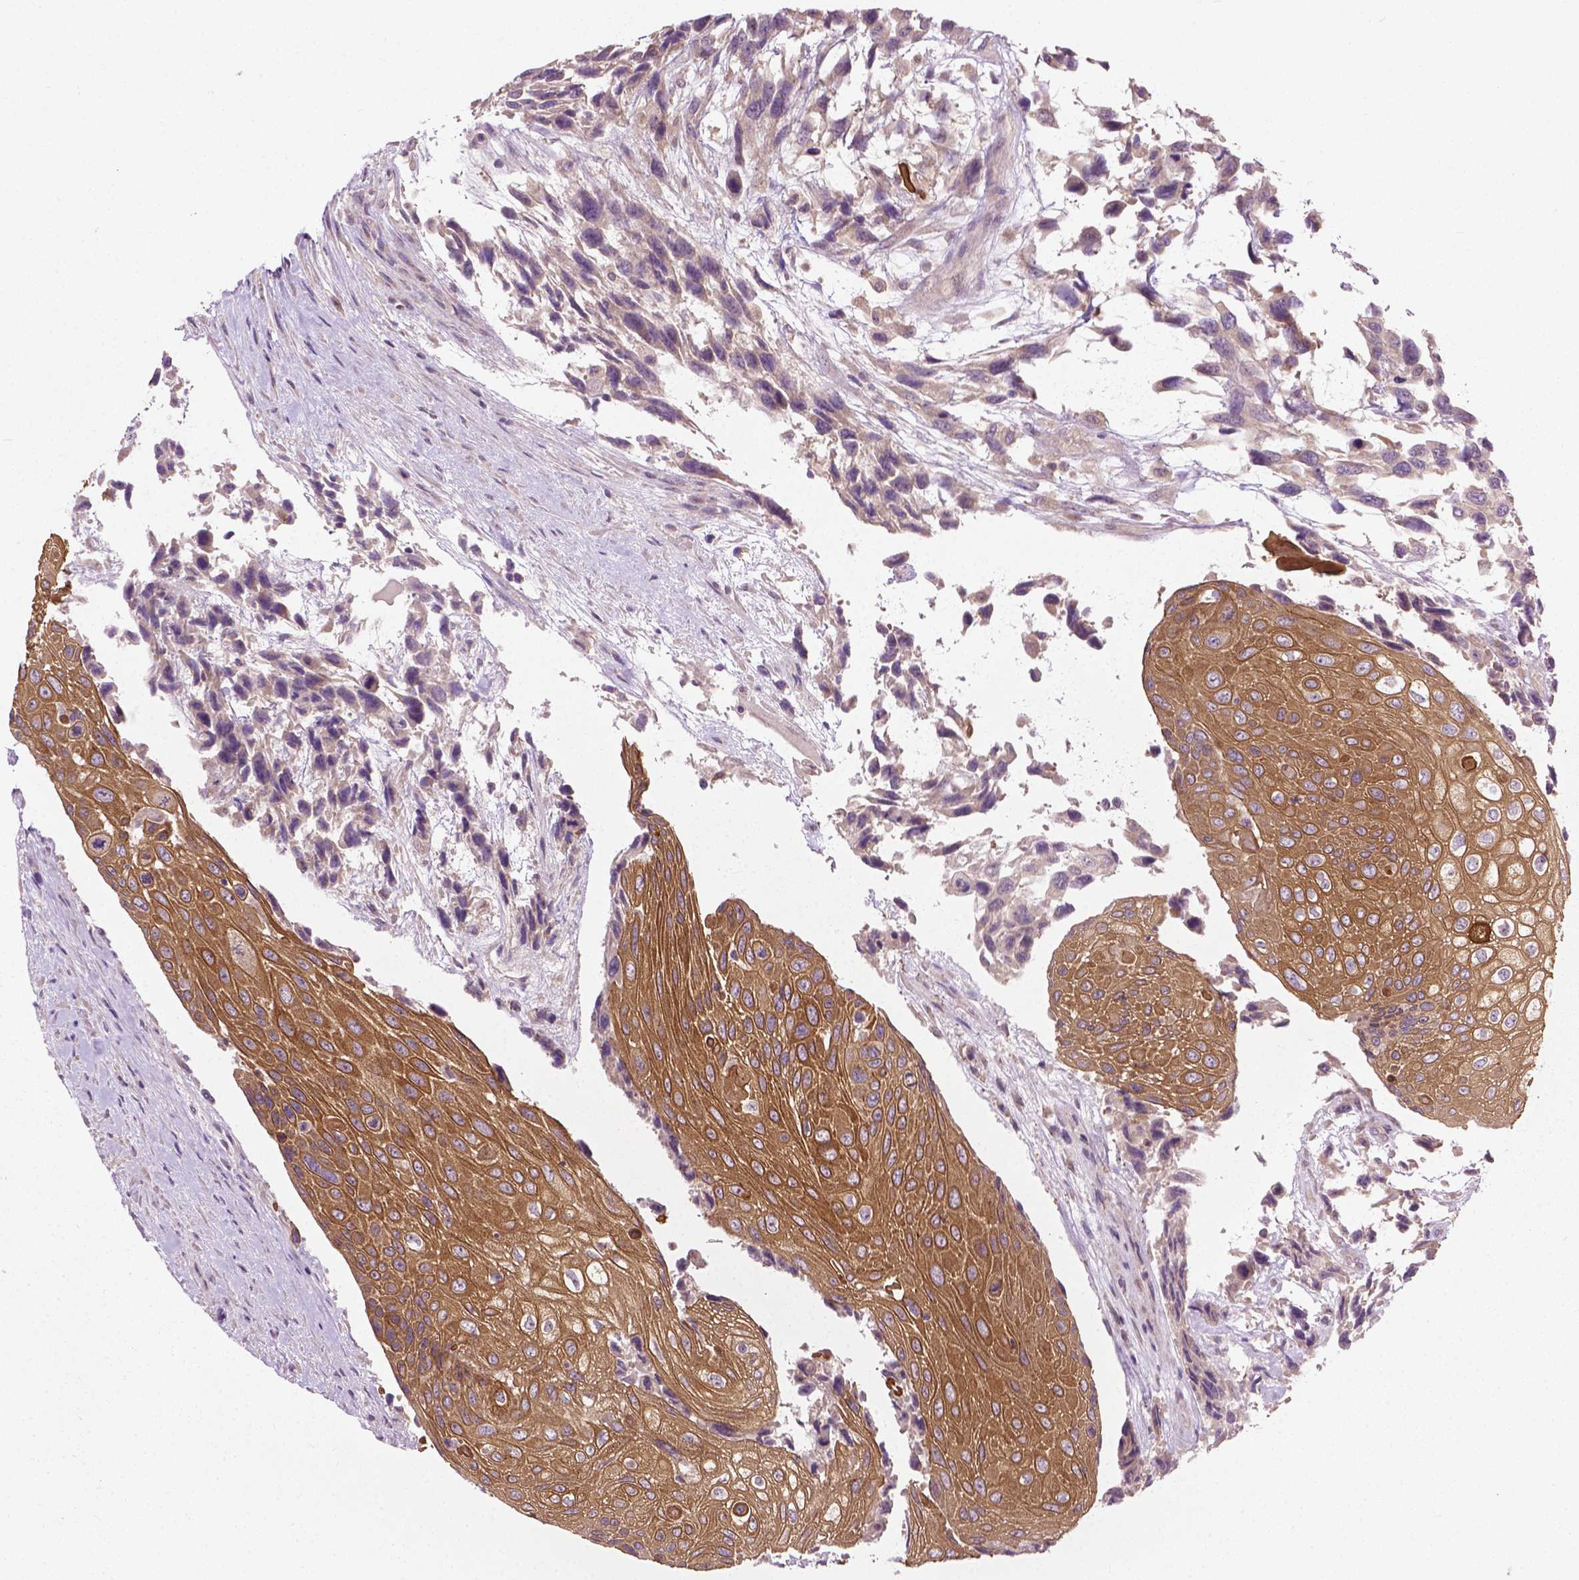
{"staining": {"intensity": "moderate", "quantity": "25%-75%", "location": "cytoplasmic/membranous"}, "tissue": "urothelial cancer", "cell_type": "Tumor cells", "image_type": "cancer", "snomed": [{"axis": "morphology", "description": "Urothelial carcinoma, High grade"}, {"axis": "topography", "description": "Urinary bladder"}], "caption": "Human urothelial carcinoma (high-grade) stained with a brown dye demonstrates moderate cytoplasmic/membranous positive expression in about 25%-75% of tumor cells.", "gene": "MZT1", "patient": {"sex": "female", "age": 70}}